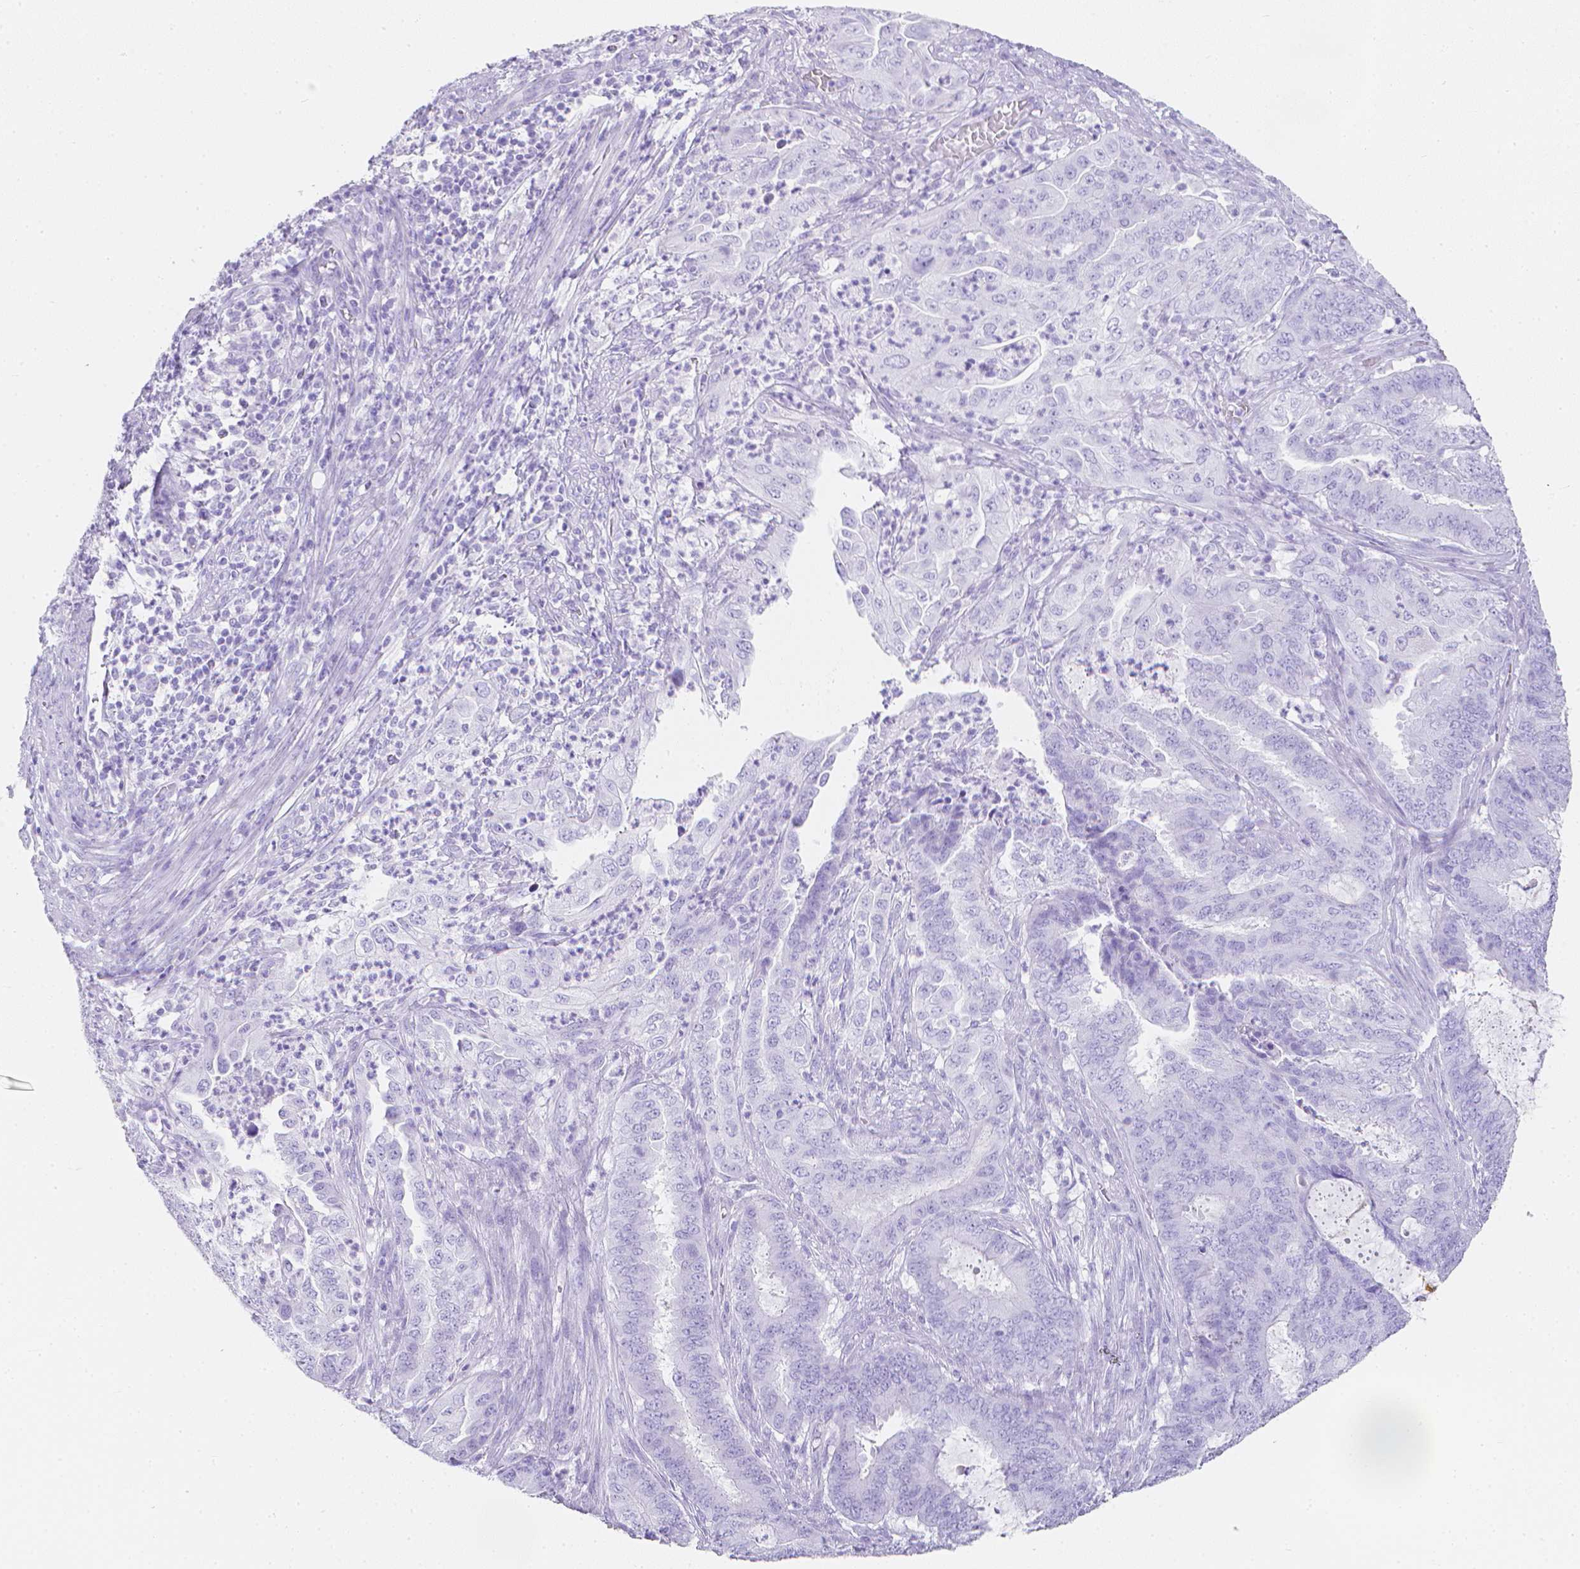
{"staining": {"intensity": "negative", "quantity": "none", "location": "none"}, "tissue": "endometrial cancer", "cell_type": "Tumor cells", "image_type": "cancer", "snomed": [{"axis": "morphology", "description": "Adenocarcinoma, NOS"}, {"axis": "topography", "description": "Endometrium"}], "caption": "Tumor cells show no significant protein positivity in adenocarcinoma (endometrial). Brightfield microscopy of immunohistochemistry (IHC) stained with DAB (3,3'-diaminobenzidine) (brown) and hematoxylin (blue), captured at high magnification.", "gene": "LGALS4", "patient": {"sex": "female", "age": 51}}